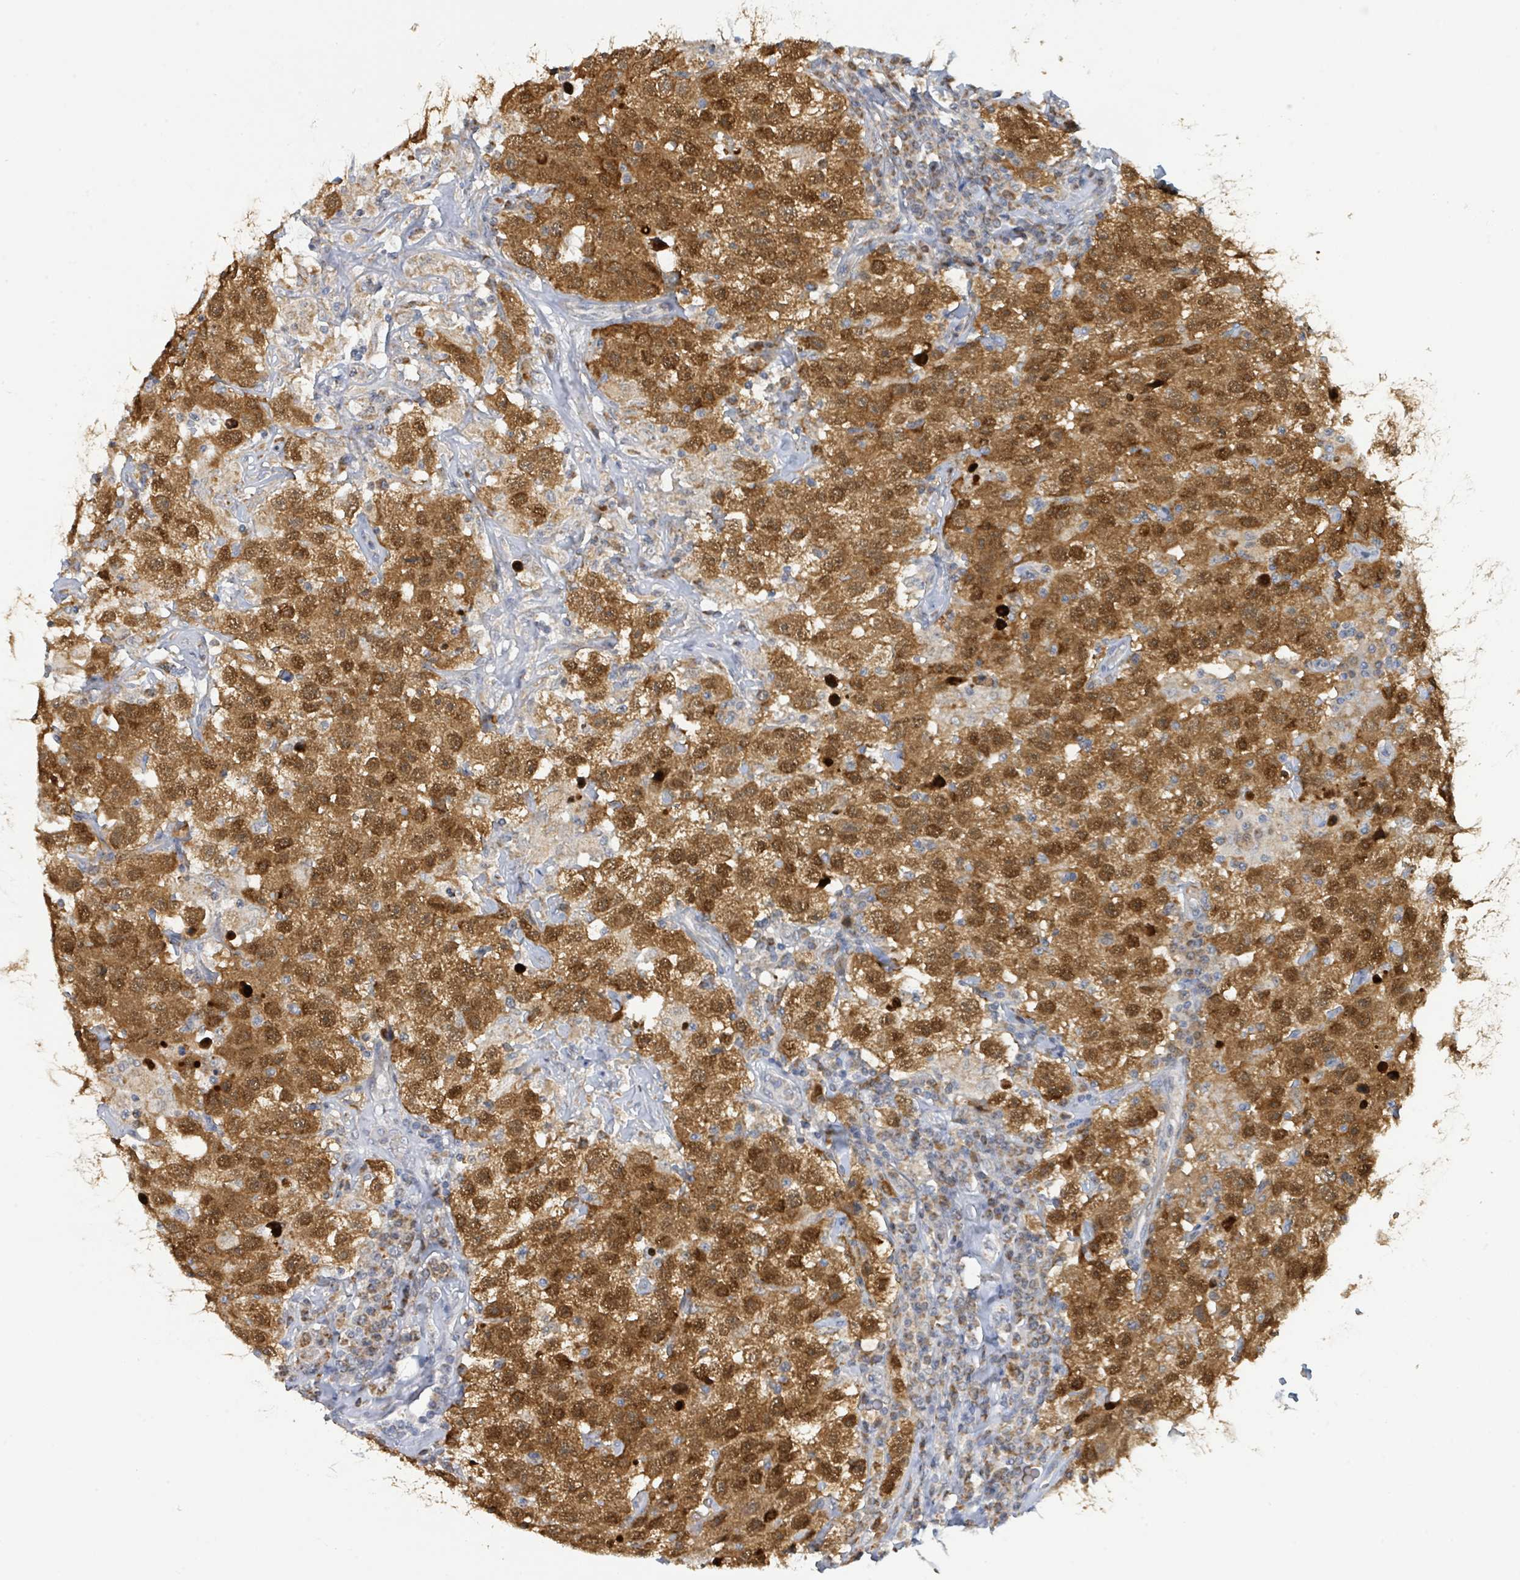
{"staining": {"intensity": "strong", "quantity": ">75%", "location": "cytoplasmic/membranous,nuclear"}, "tissue": "testis cancer", "cell_type": "Tumor cells", "image_type": "cancer", "snomed": [{"axis": "morphology", "description": "Seminoma, NOS"}, {"axis": "topography", "description": "Testis"}], "caption": "This histopathology image shows testis cancer (seminoma) stained with IHC to label a protein in brown. The cytoplasmic/membranous and nuclear of tumor cells show strong positivity for the protein. Nuclei are counter-stained blue.", "gene": "PSMB7", "patient": {"sex": "male", "age": 41}}